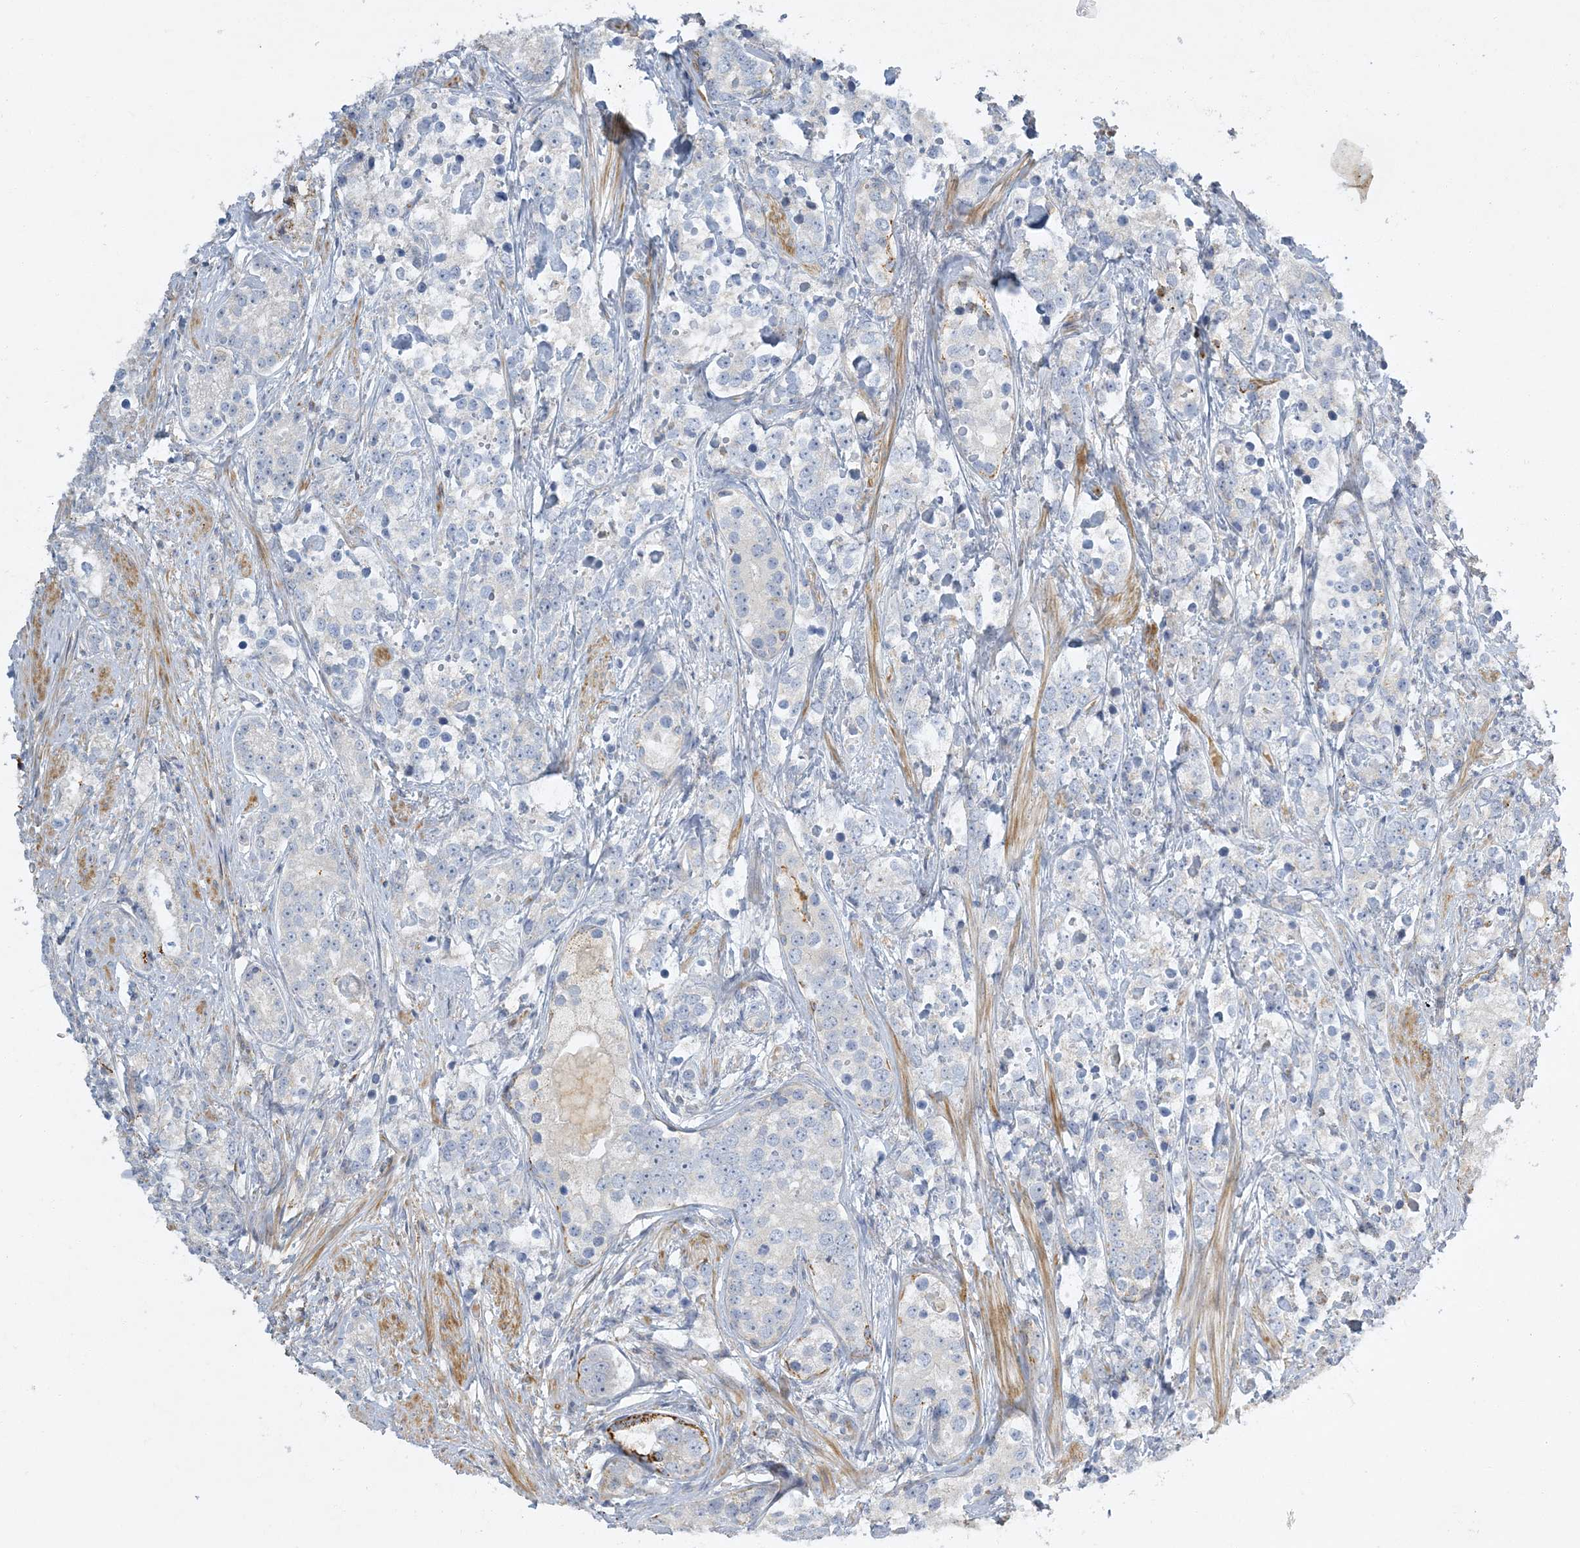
{"staining": {"intensity": "negative", "quantity": "none", "location": "none"}, "tissue": "prostate cancer", "cell_type": "Tumor cells", "image_type": "cancer", "snomed": [{"axis": "morphology", "description": "Adenocarcinoma, High grade"}, {"axis": "topography", "description": "Prostate"}], "caption": "Immunohistochemical staining of adenocarcinoma (high-grade) (prostate) exhibits no significant expression in tumor cells.", "gene": "LTN1", "patient": {"sex": "male", "age": 69}}